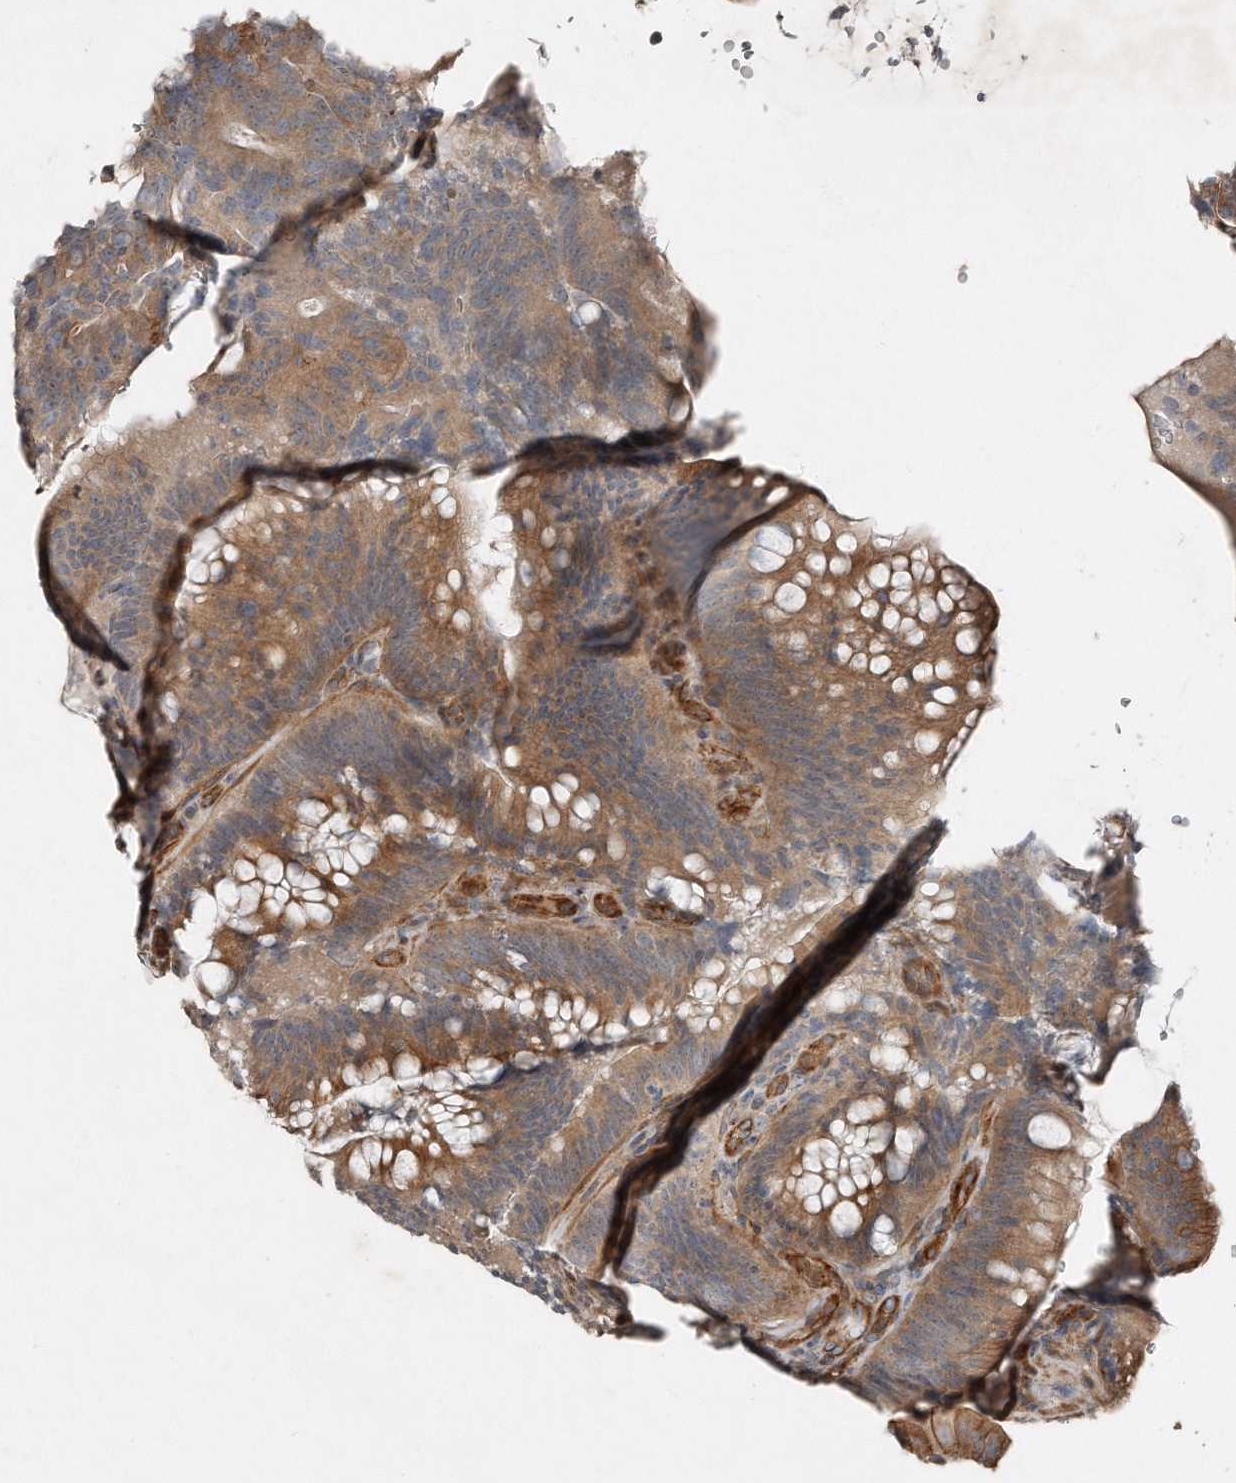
{"staining": {"intensity": "moderate", "quantity": ">75%", "location": "cytoplasmic/membranous"}, "tissue": "colorectal cancer", "cell_type": "Tumor cells", "image_type": "cancer", "snomed": [{"axis": "morphology", "description": "Normal tissue, NOS"}, {"axis": "topography", "description": "Colon"}], "caption": "Tumor cells exhibit medium levels of moderate cytoplasmic/membranous positivity in approximately >75% of cells in colorectal cancer.", "gene": "SNAP47", "patient": {"sex": "female", "age": 82}}